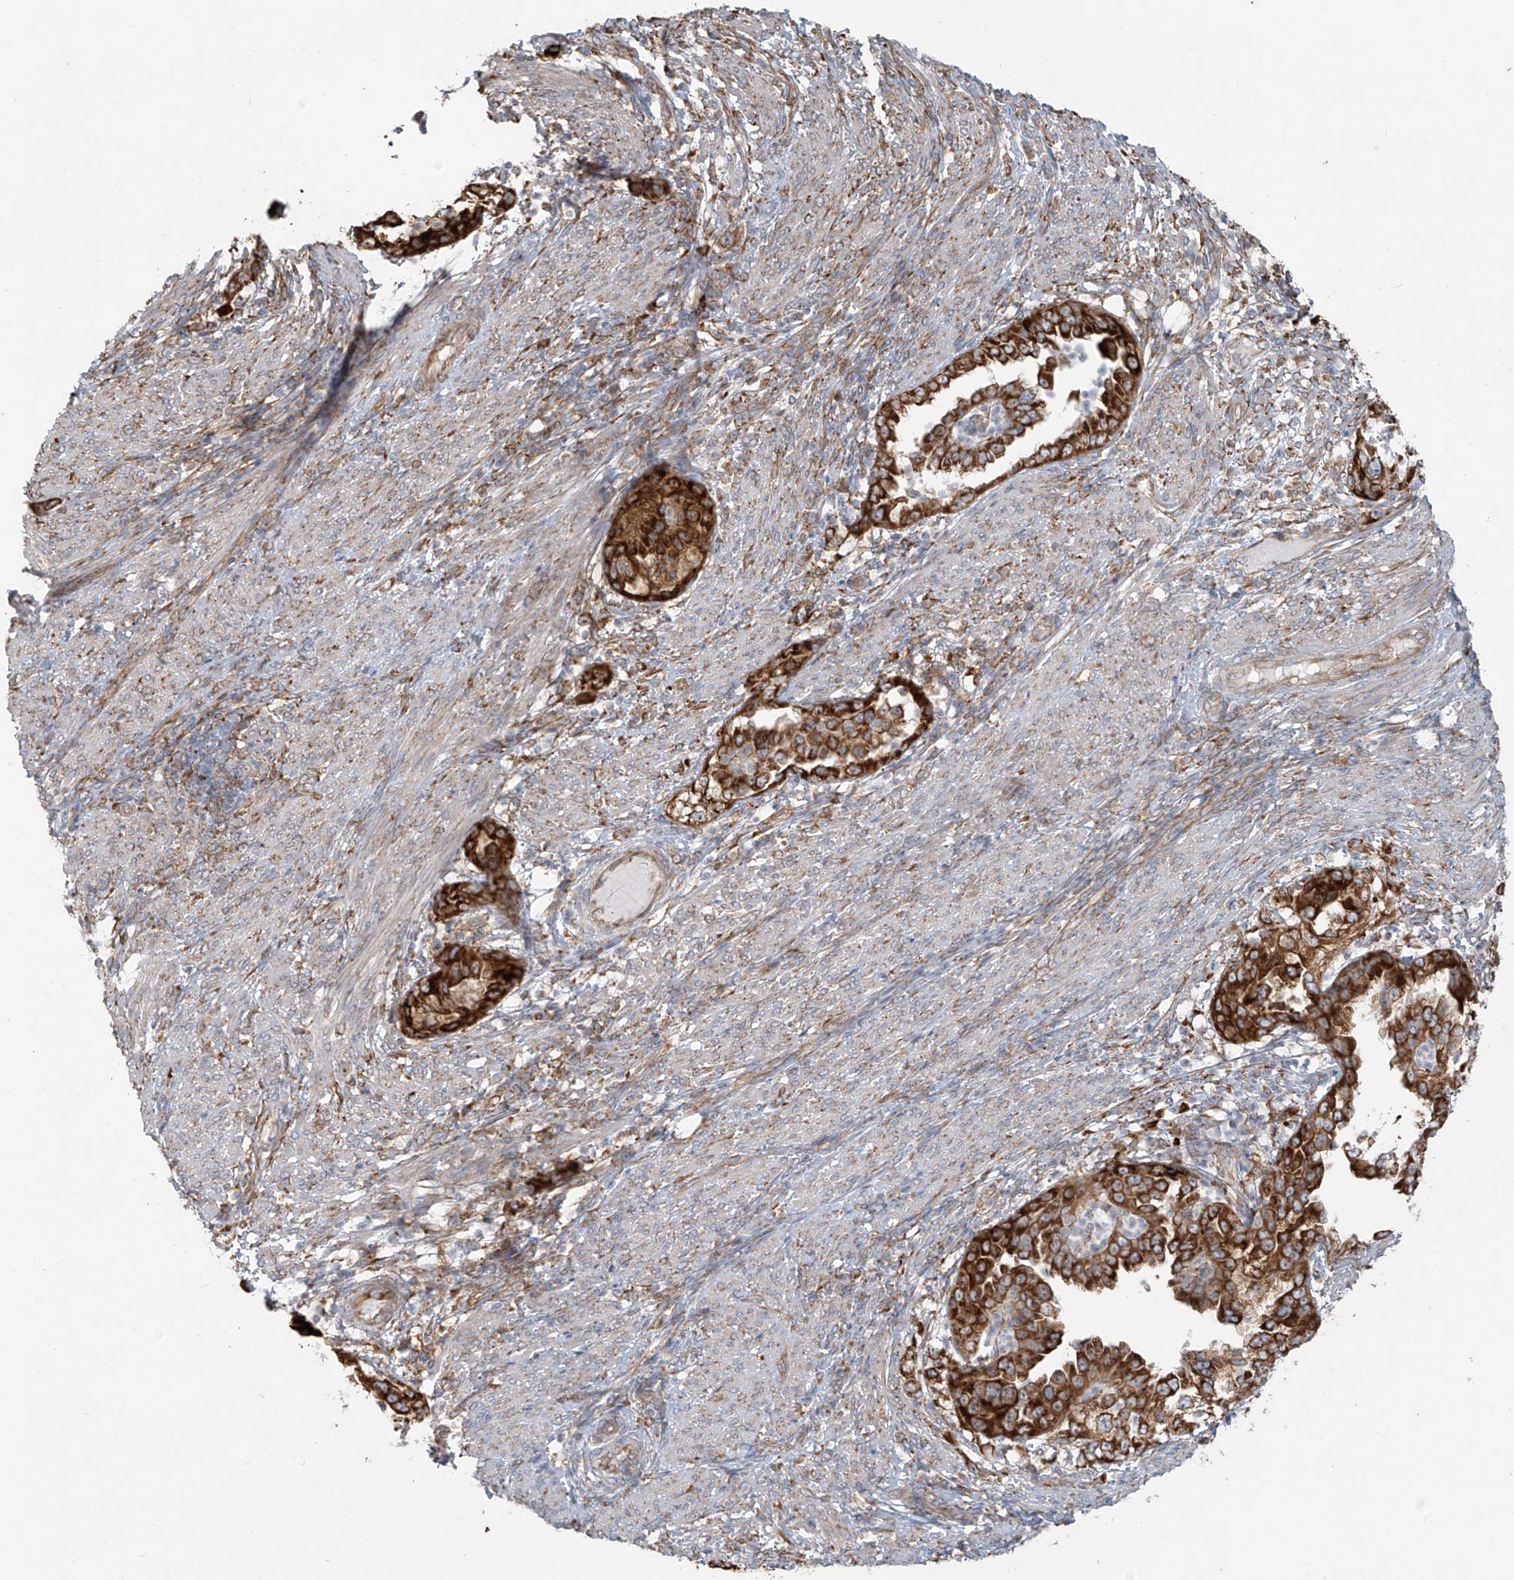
{"staining": {"intensity": "strong", "quantity": ">75%", "location": "cytoplasmic/membranous"}, "tissue": "endometrial cancer", "cell_type": "Tumor cells", "image_type": "cancer", "snomed": [{"axis": "morphology", "description": "Adenocarcinoma, NOS"}, {"axis": "topography", "description": "Endometrium"}], "caption": "IHC photomicrograph of endometrial cancer (adenocarcinoma) stained for a protein (brown), which displays high levels of strong cytoplasmic/membranous staining in about >75% of tumor cells.", "gene": "KATNIP", "patient": {"sex": "female", "age": 85}}